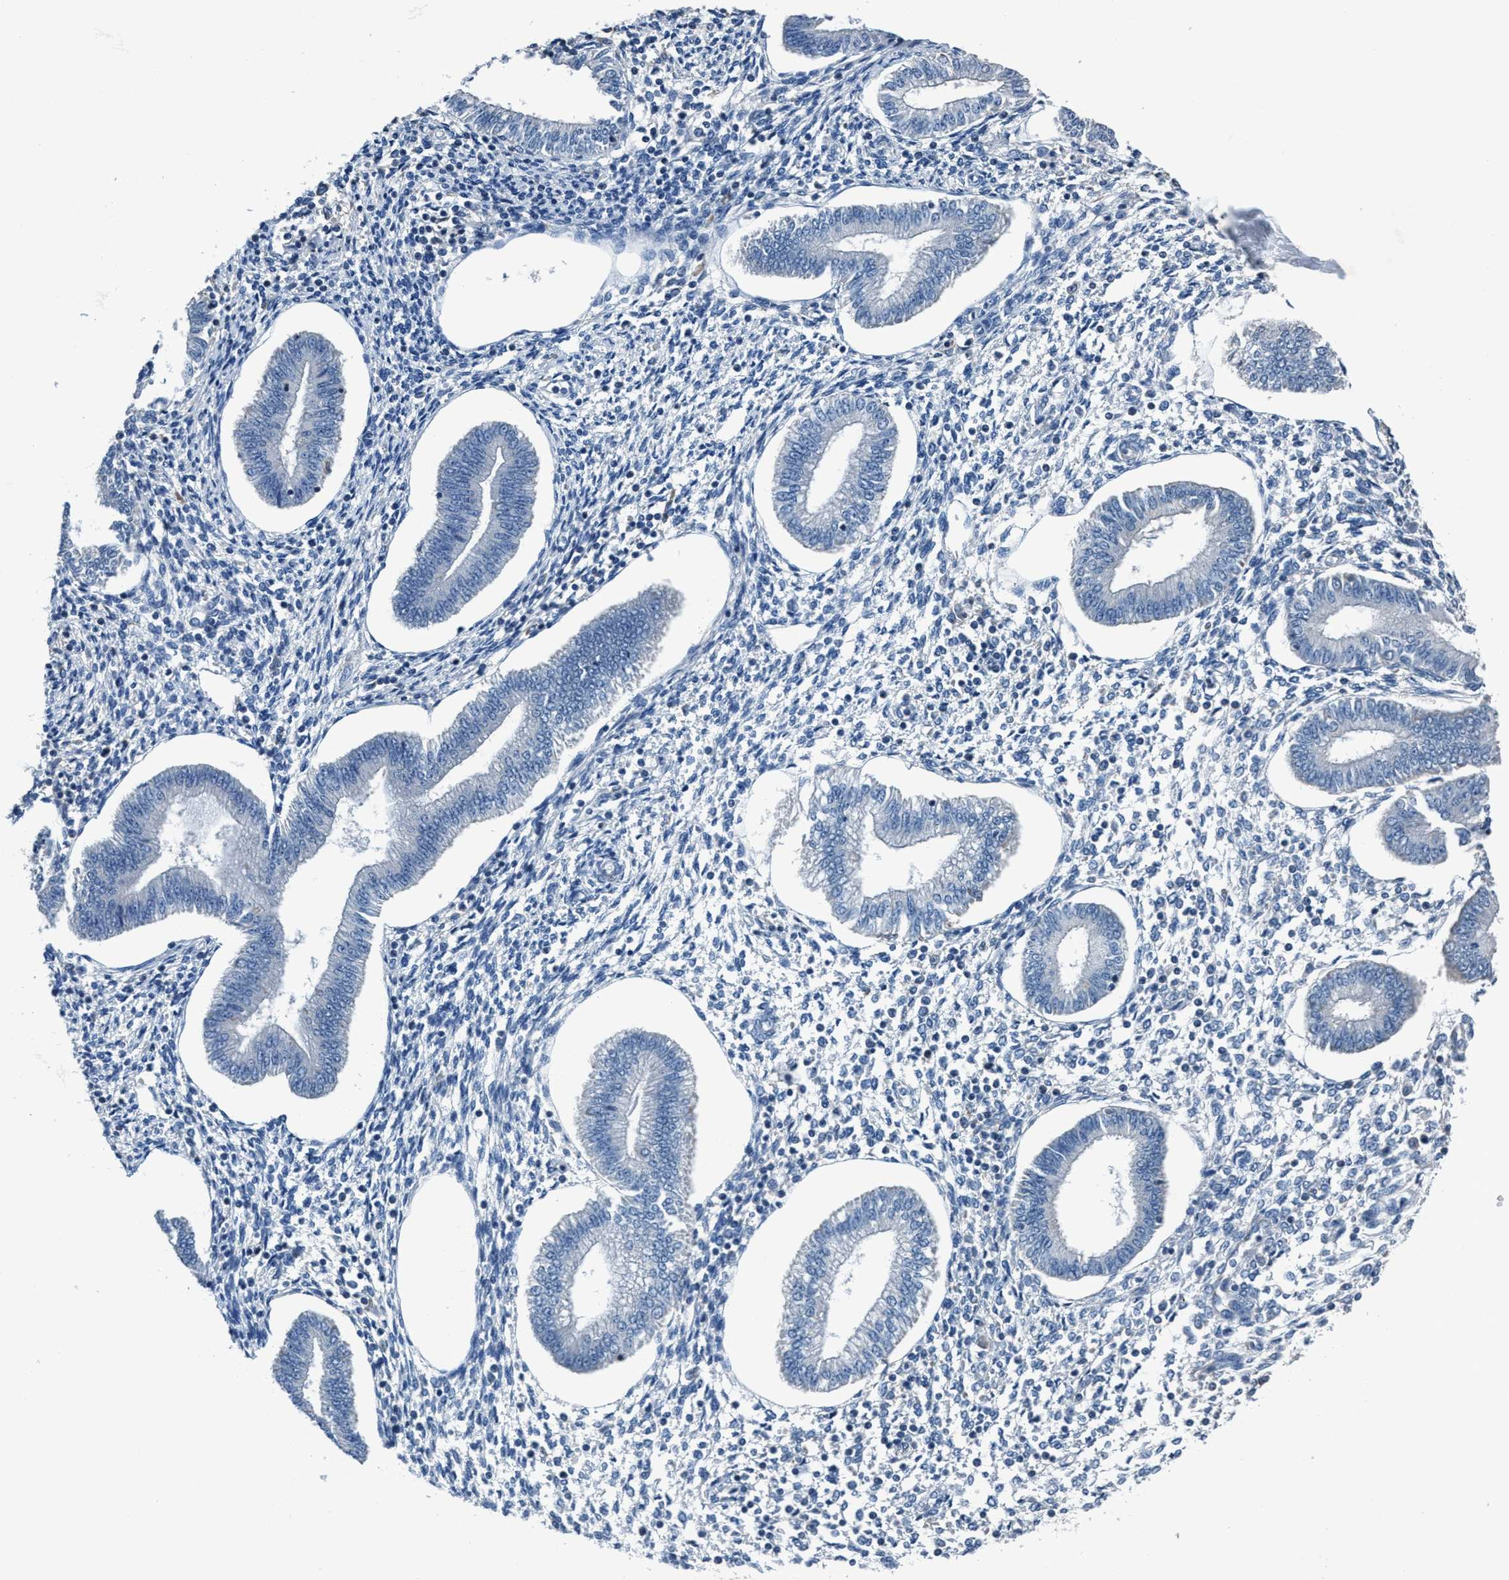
{"staining": {"intensity": "negative", "quantity": "none", "location": "none"}, "tissue": "endometrium", "cell_type": "Cells in endometrial stroma", "image_type": "normal", "snomed": [{"axis": "morphology", "description": "Normal tissue, NOS"}, {"axis": "topography", "description": "Endometrium"}], "caption": "There is no significant staining in cells in endometrial stroma of endometrium. Brightfield microscopy of IHC stained with DAB (brown) and hematoxylin (blue), captured at high magnification.", "gene": "ANKFN1", "patient": {"sex": "female", "age": 50}}